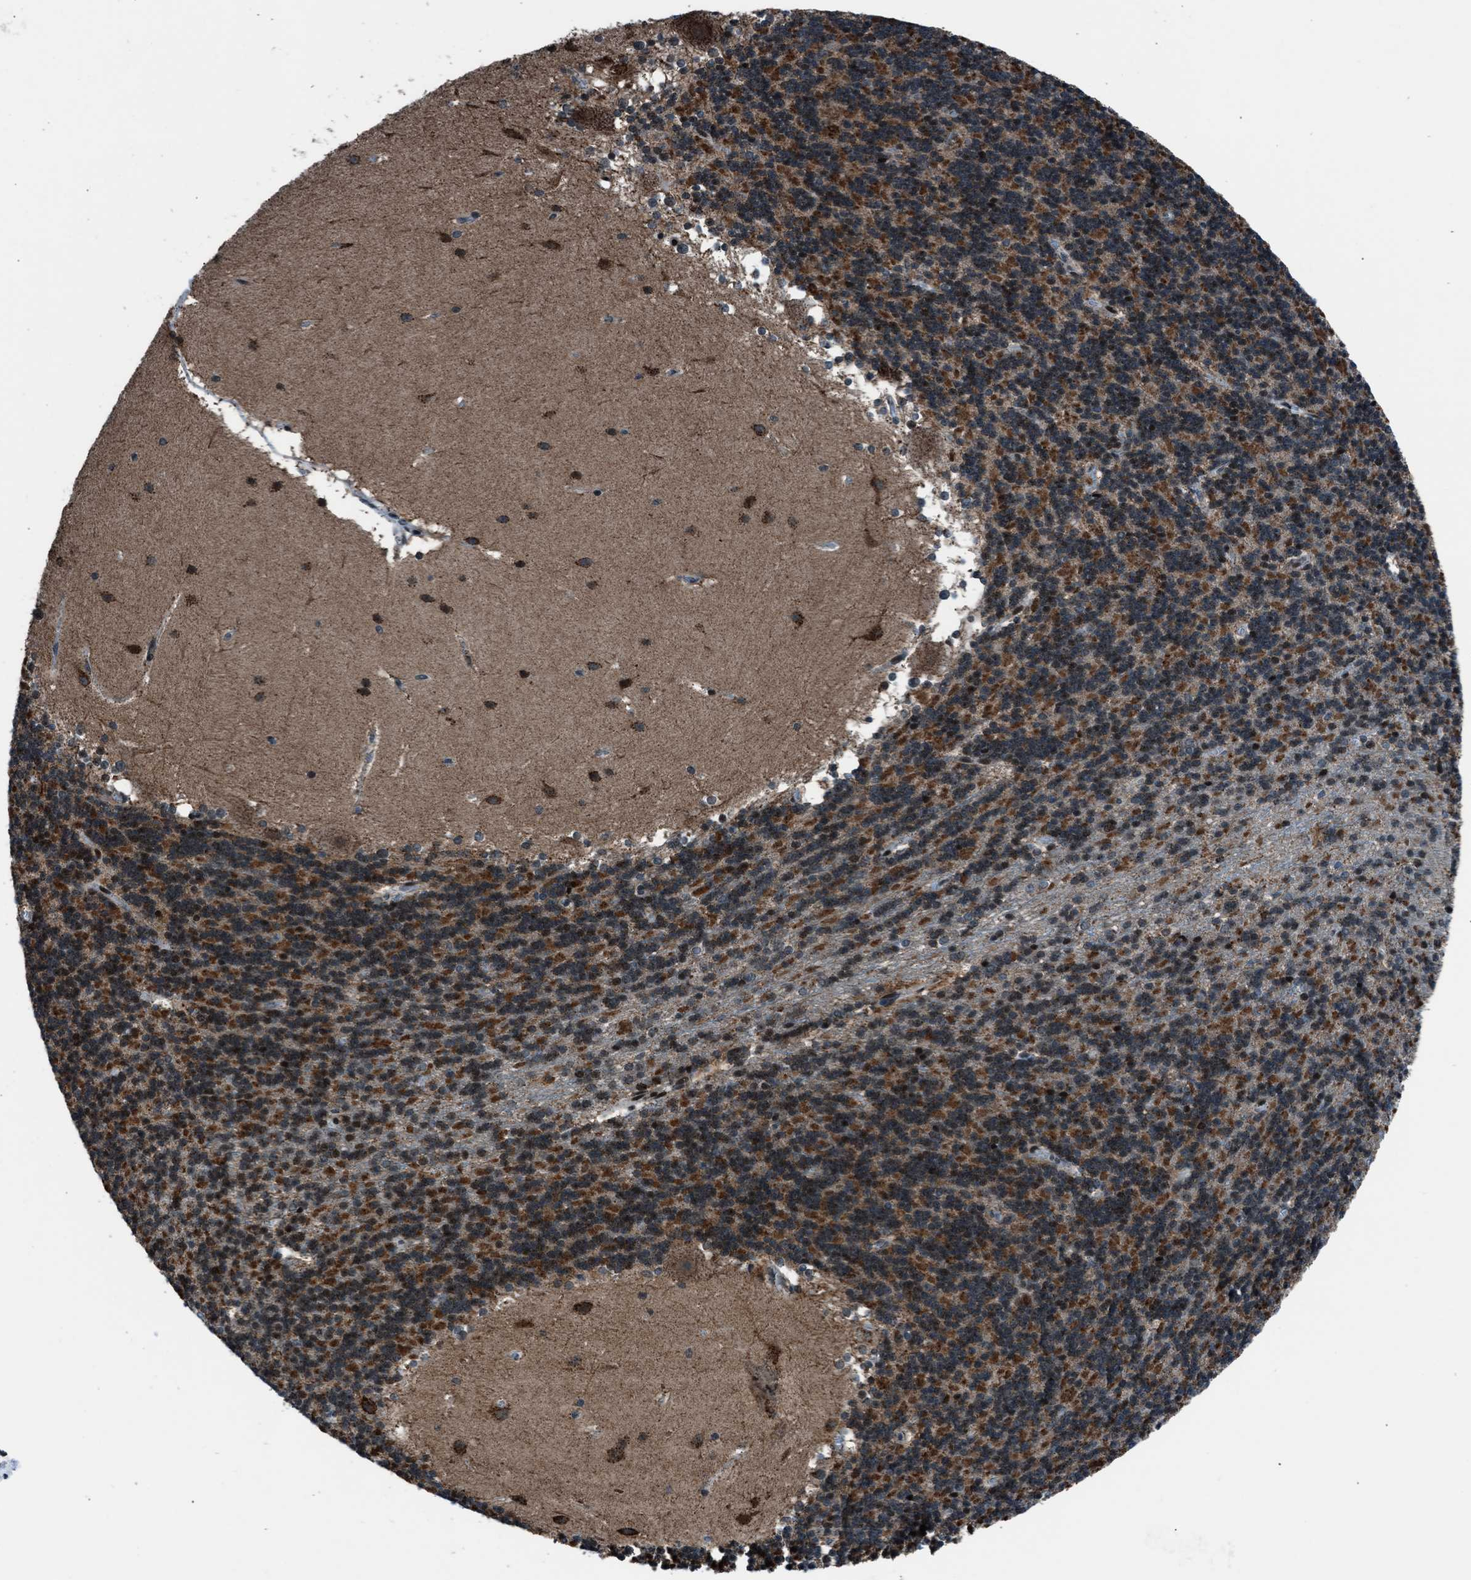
{"staining": {"intensity": "moderate", "quantity": ">75%", "location": "cytoplasmic/membranous"}, "tissue": "cerebellum", "cell_type": "Cells in granular layer", "image_type": "normal", "snomed": [{"axis": "morphology", "description": "Normal tissue, NOS"}, {"axis": "topography", "description": "Cerebellum"}], "caption": "Brown immunohistochemical staining in unremarkable human cerebellum shows moderate cytoplasmic/membranous expression in approximately >75% of cells in granular layer. (IHC, brightfield microscopy, high magnification).", "gene": "MORC3", "patient": {"sex": "female", "age": 19}}